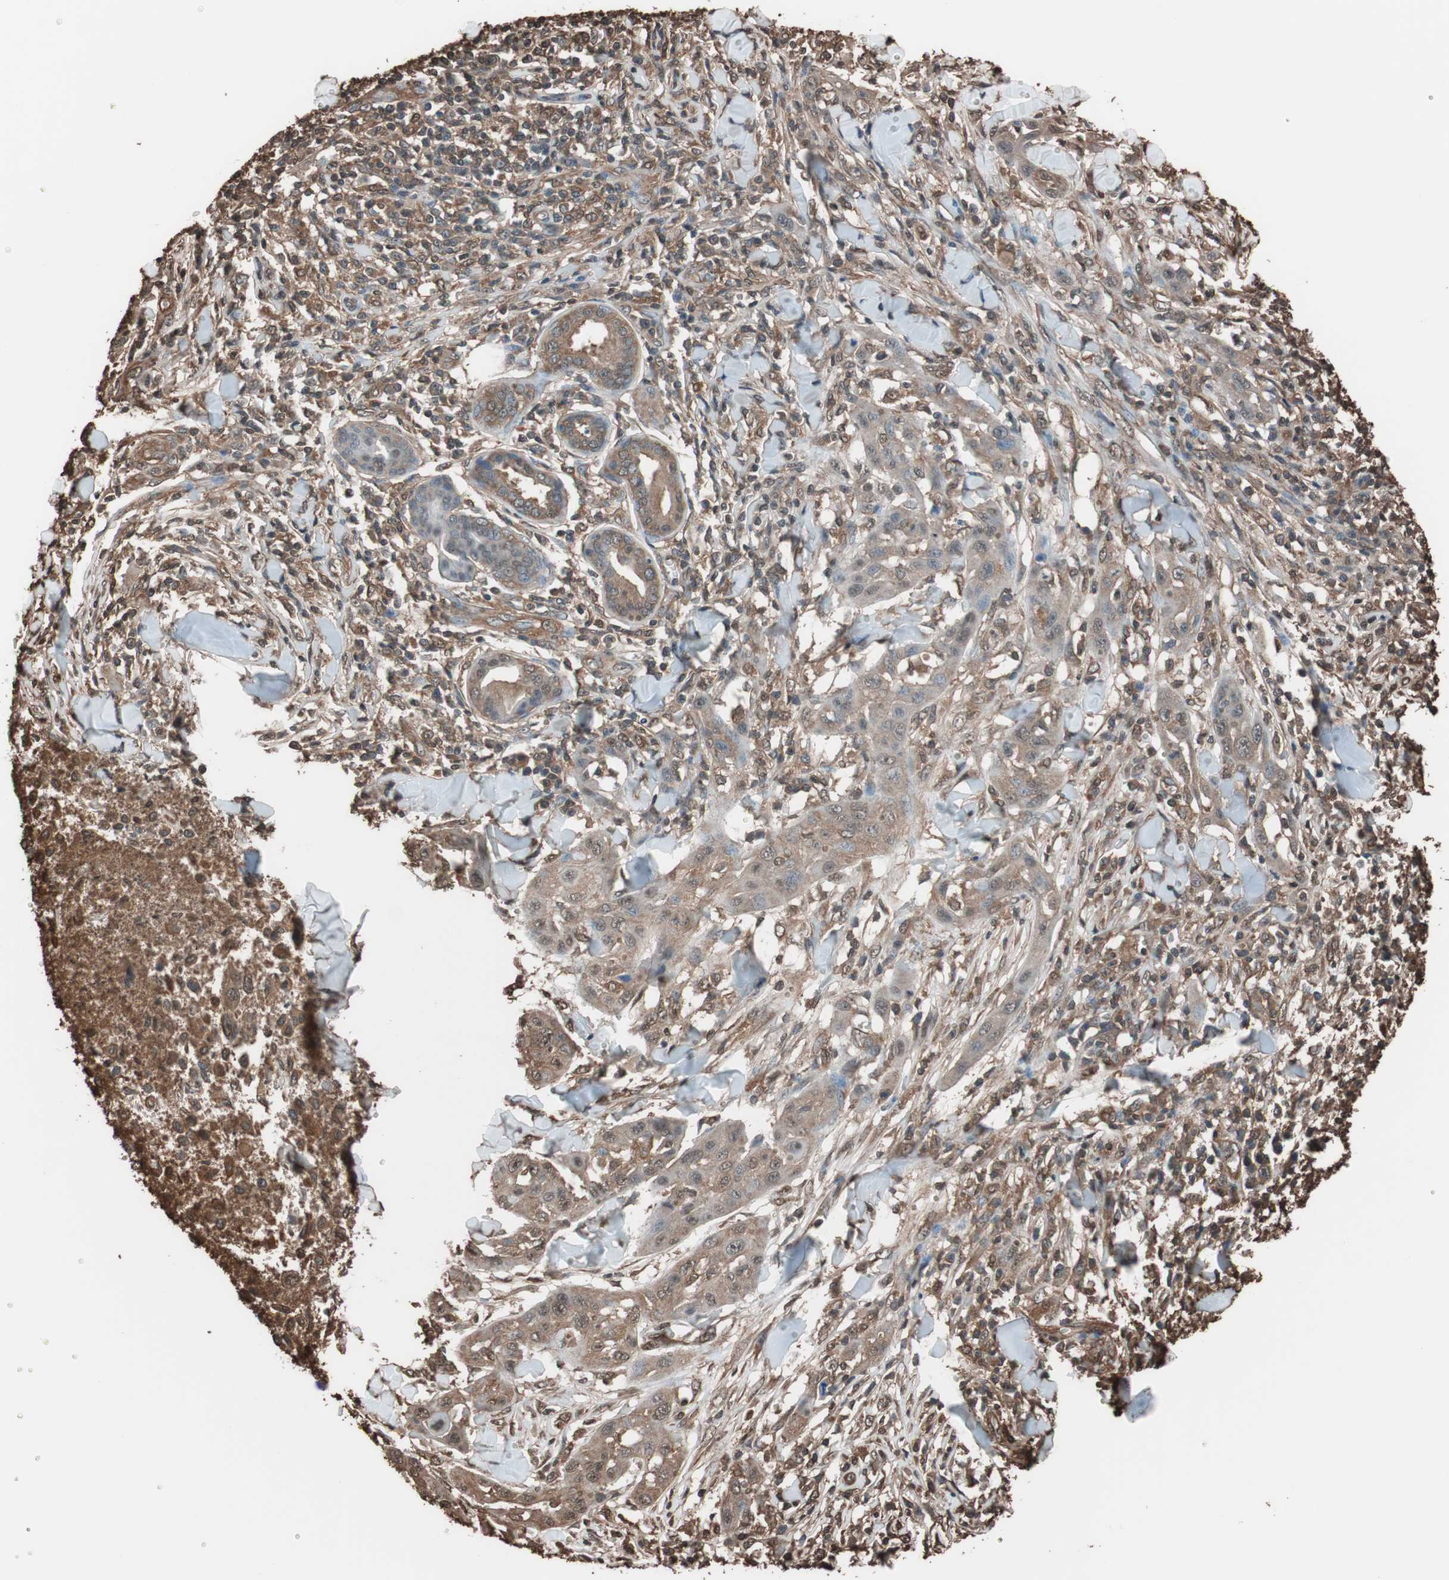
{"staining": {"intensity": "weak", "quantity": ">75%", "location": "cytoplasmic/membranous"}, "tissue": "skin cancer", "cell_type": "Tumor cells", "image_type": "cancer", "snomed": [{"axis": "morphology", "description": "Squamous cell carcinoma, NOS"}, {"axis": "topography", "description": "Skin"}], "caption": "Skin squamous cell carcinoma stained for a protein demonstrates weak cytoplasmic/membranous positivity in tumor cells. (Stains: DAB in brown, nuclei in blue, Microscopy: brightfield microscopy at high magnification).", "gene": "CALM2", "patient": {"sex": "male", "age": 24}}